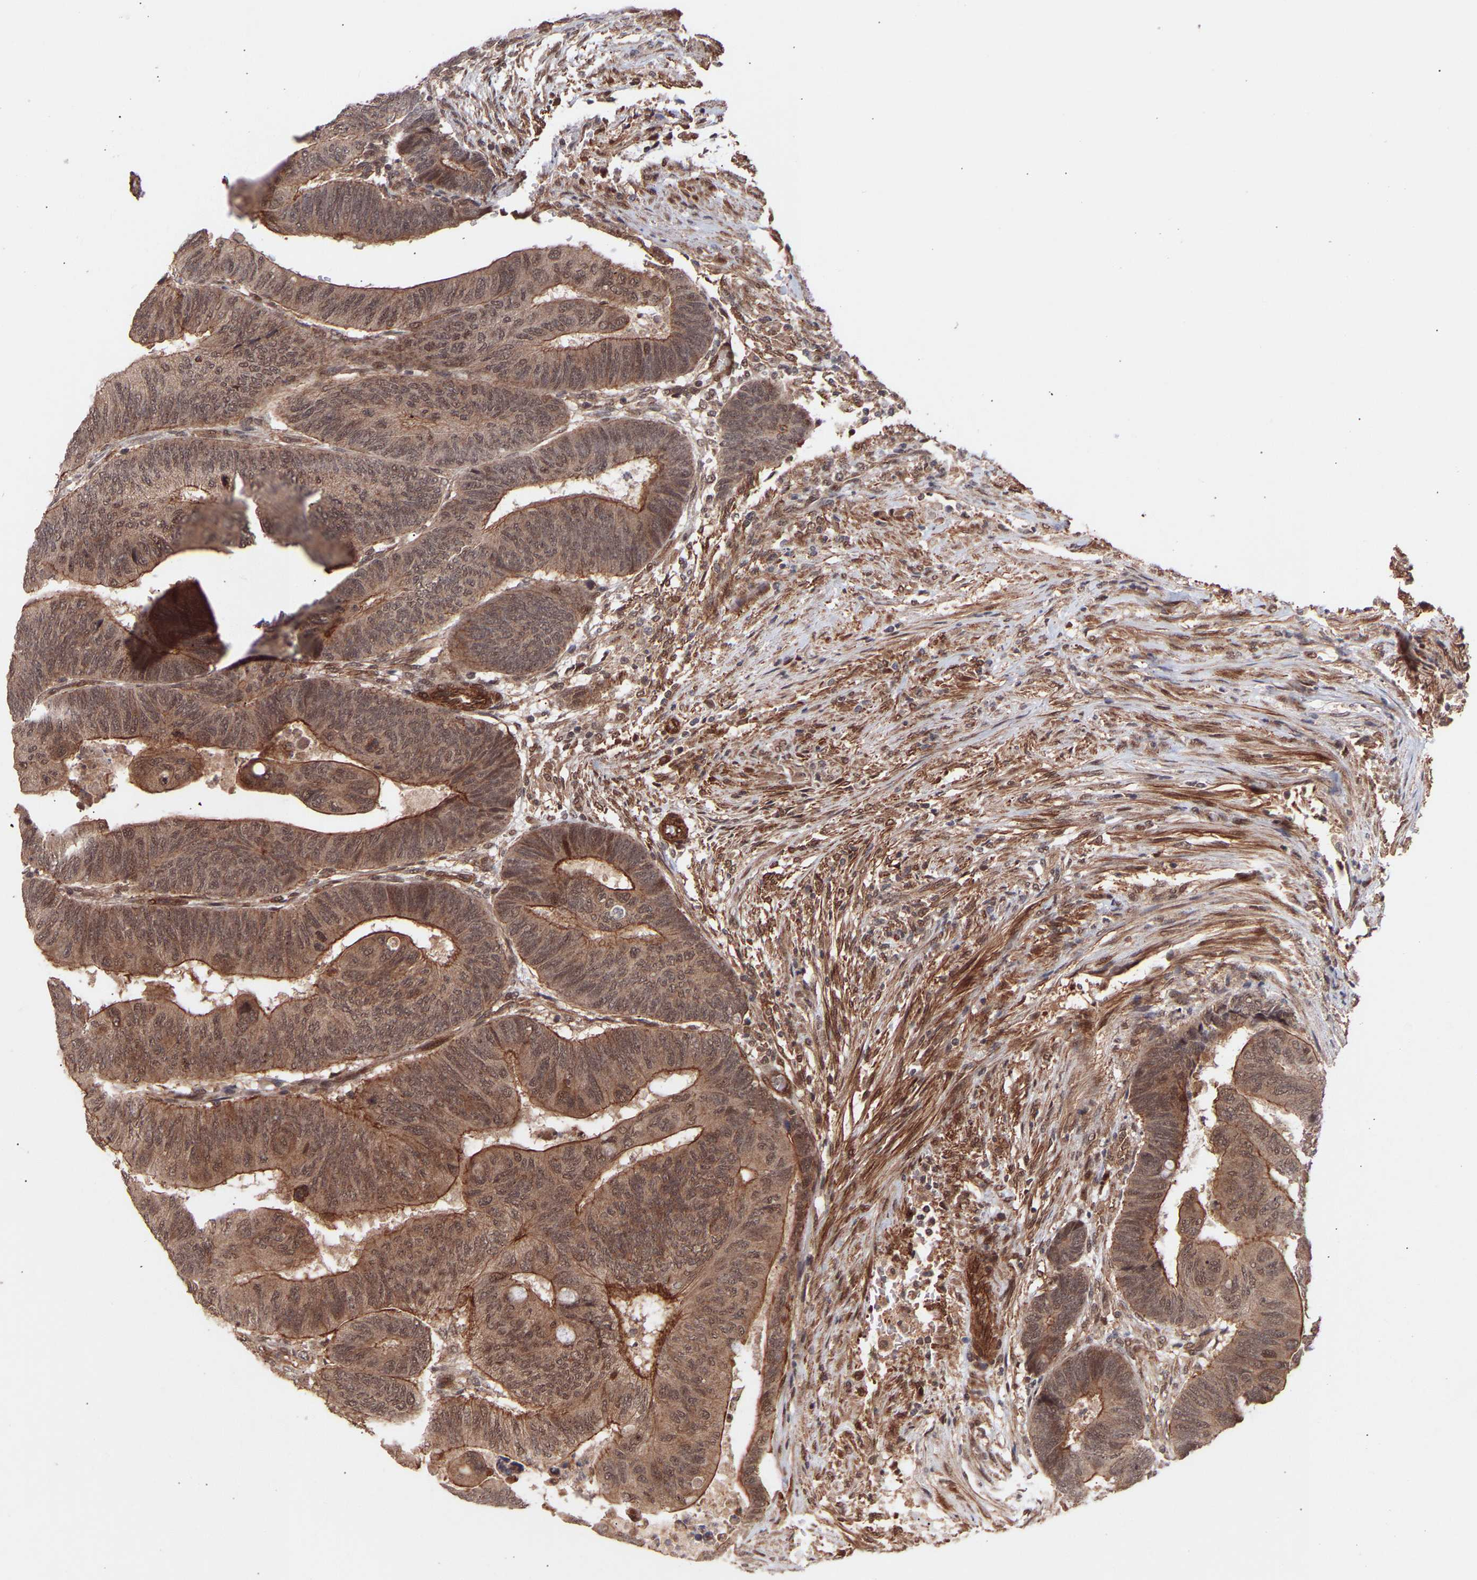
{"staining": {"intensity": "moderate", "quantity": ">75%", "location": "cytoplasmic/membranous"}, "tissue": "colorectal cancer", "cell_type": "Tumor cells", "image_type": "cancer", "snomed": [{"axis": "morphology", "description": "Normal tissue, NOS"}, {"axis": "morphology", "description": "Adenocarcinoma, NOS"}, {"axis": "topography", "description": "Rectum"}, {"axis": "topography", "description": "Peripheral nerve tissue"}], "caption": "Immunohistochemical staining of colorectal cancer (adenocarcinoma) shows moderate cytoplasmic/membranous protein positivity in approximately >75% of tumor cells.", "gene": "PDLIM5", "patient": {"sex": "male", "age": 92}}